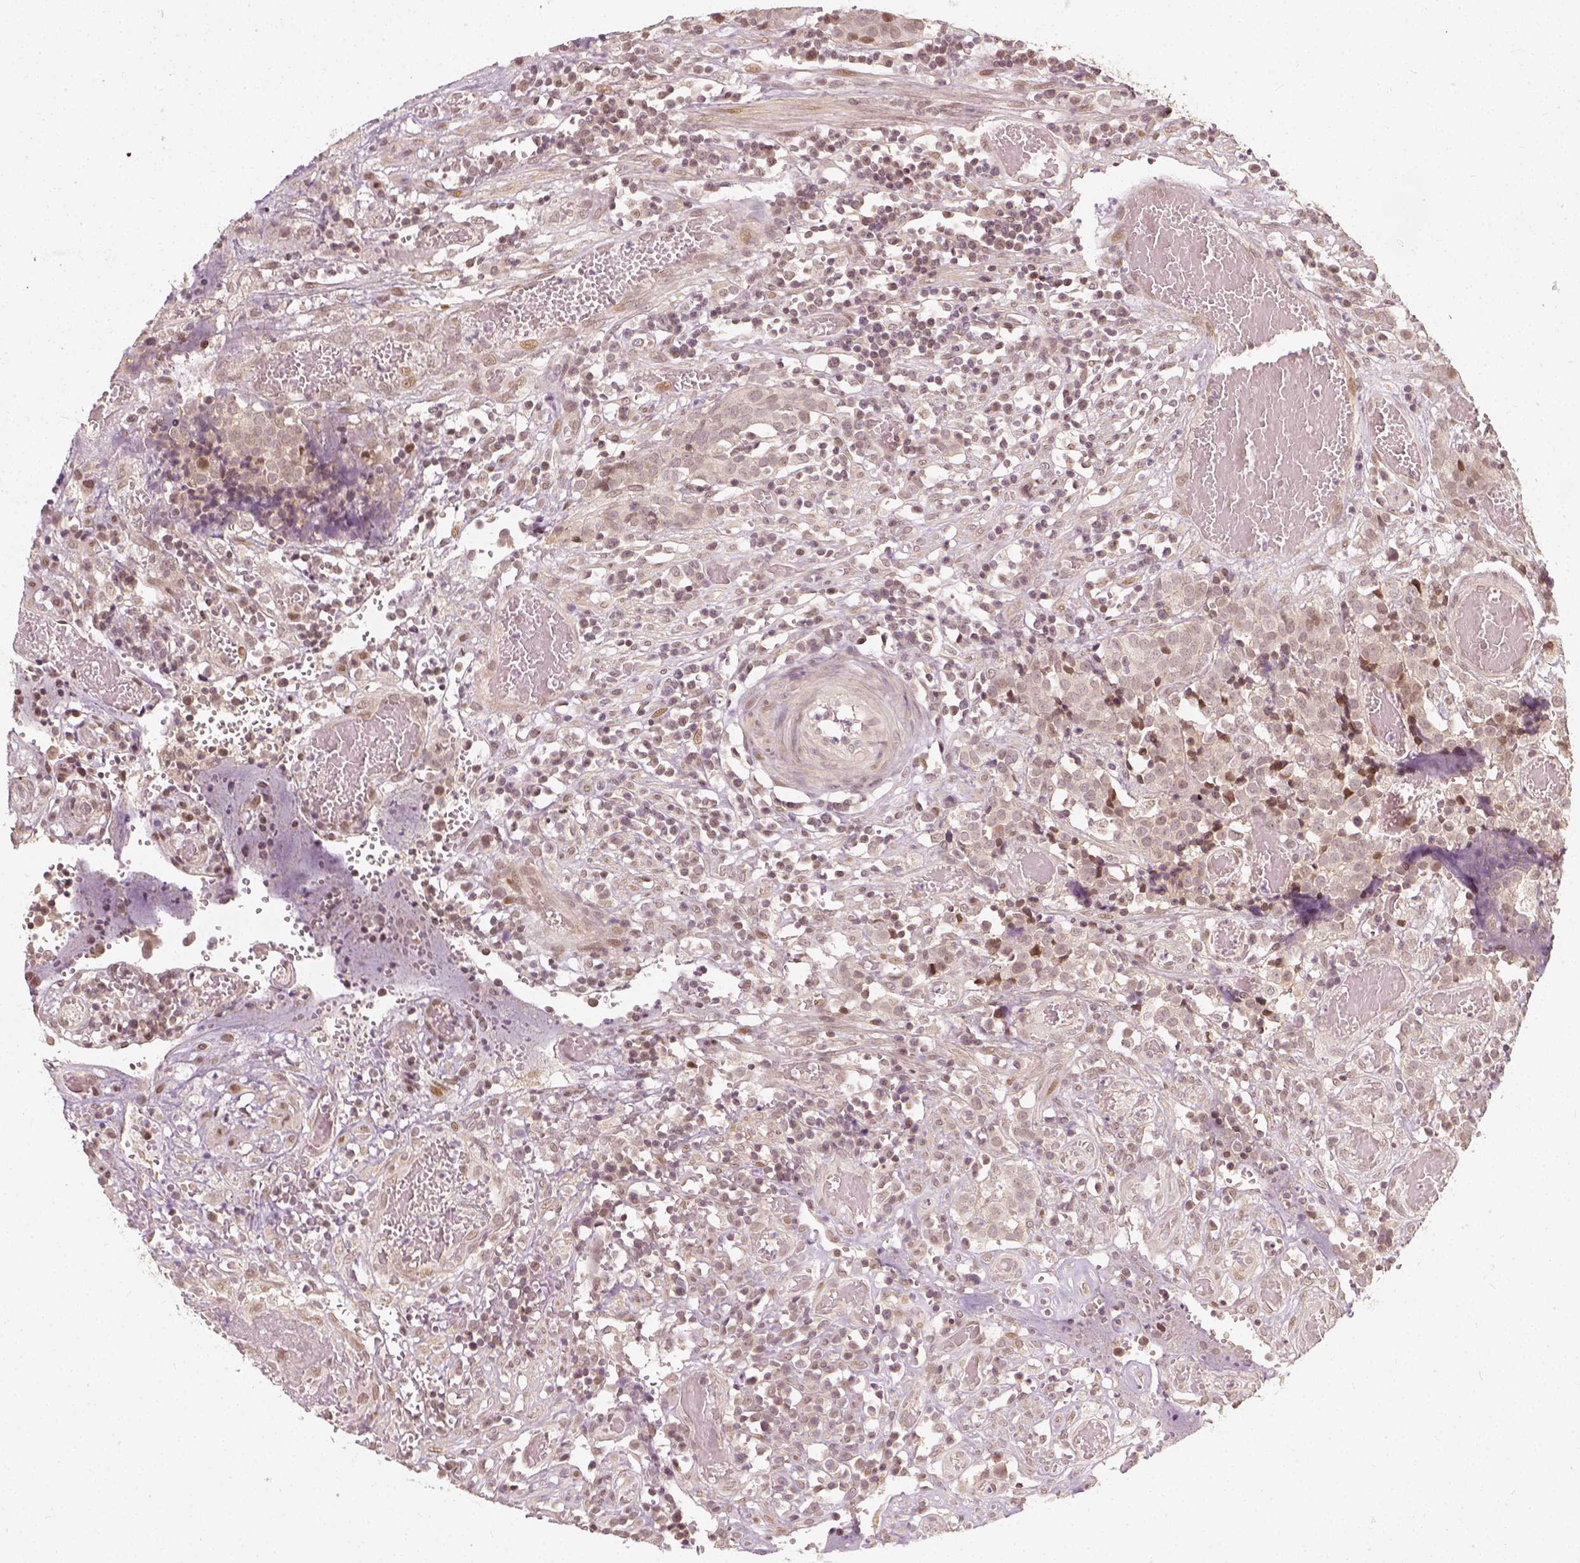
{"staining": {"intensity": "negative", "quantity": "none", "location": "none"}, "tissue": "prostate cancer", "cell_type": "Tumor cells", "image_type": "cancer", "snomed": [{"axis": "morphology", "description": "Adenocarcinoma, High grade"}, {"axis": "topography", "description": "Prostate and seminal vesicle, NOS"}], "caption": "Prostate adenocarcinoma (high-grade) stained for a protein using immunohistochemistry (IHC) shows no staining tumor cells.", "gene": "ZMAT3", "patient": {"sex": "male", "age": 60}}